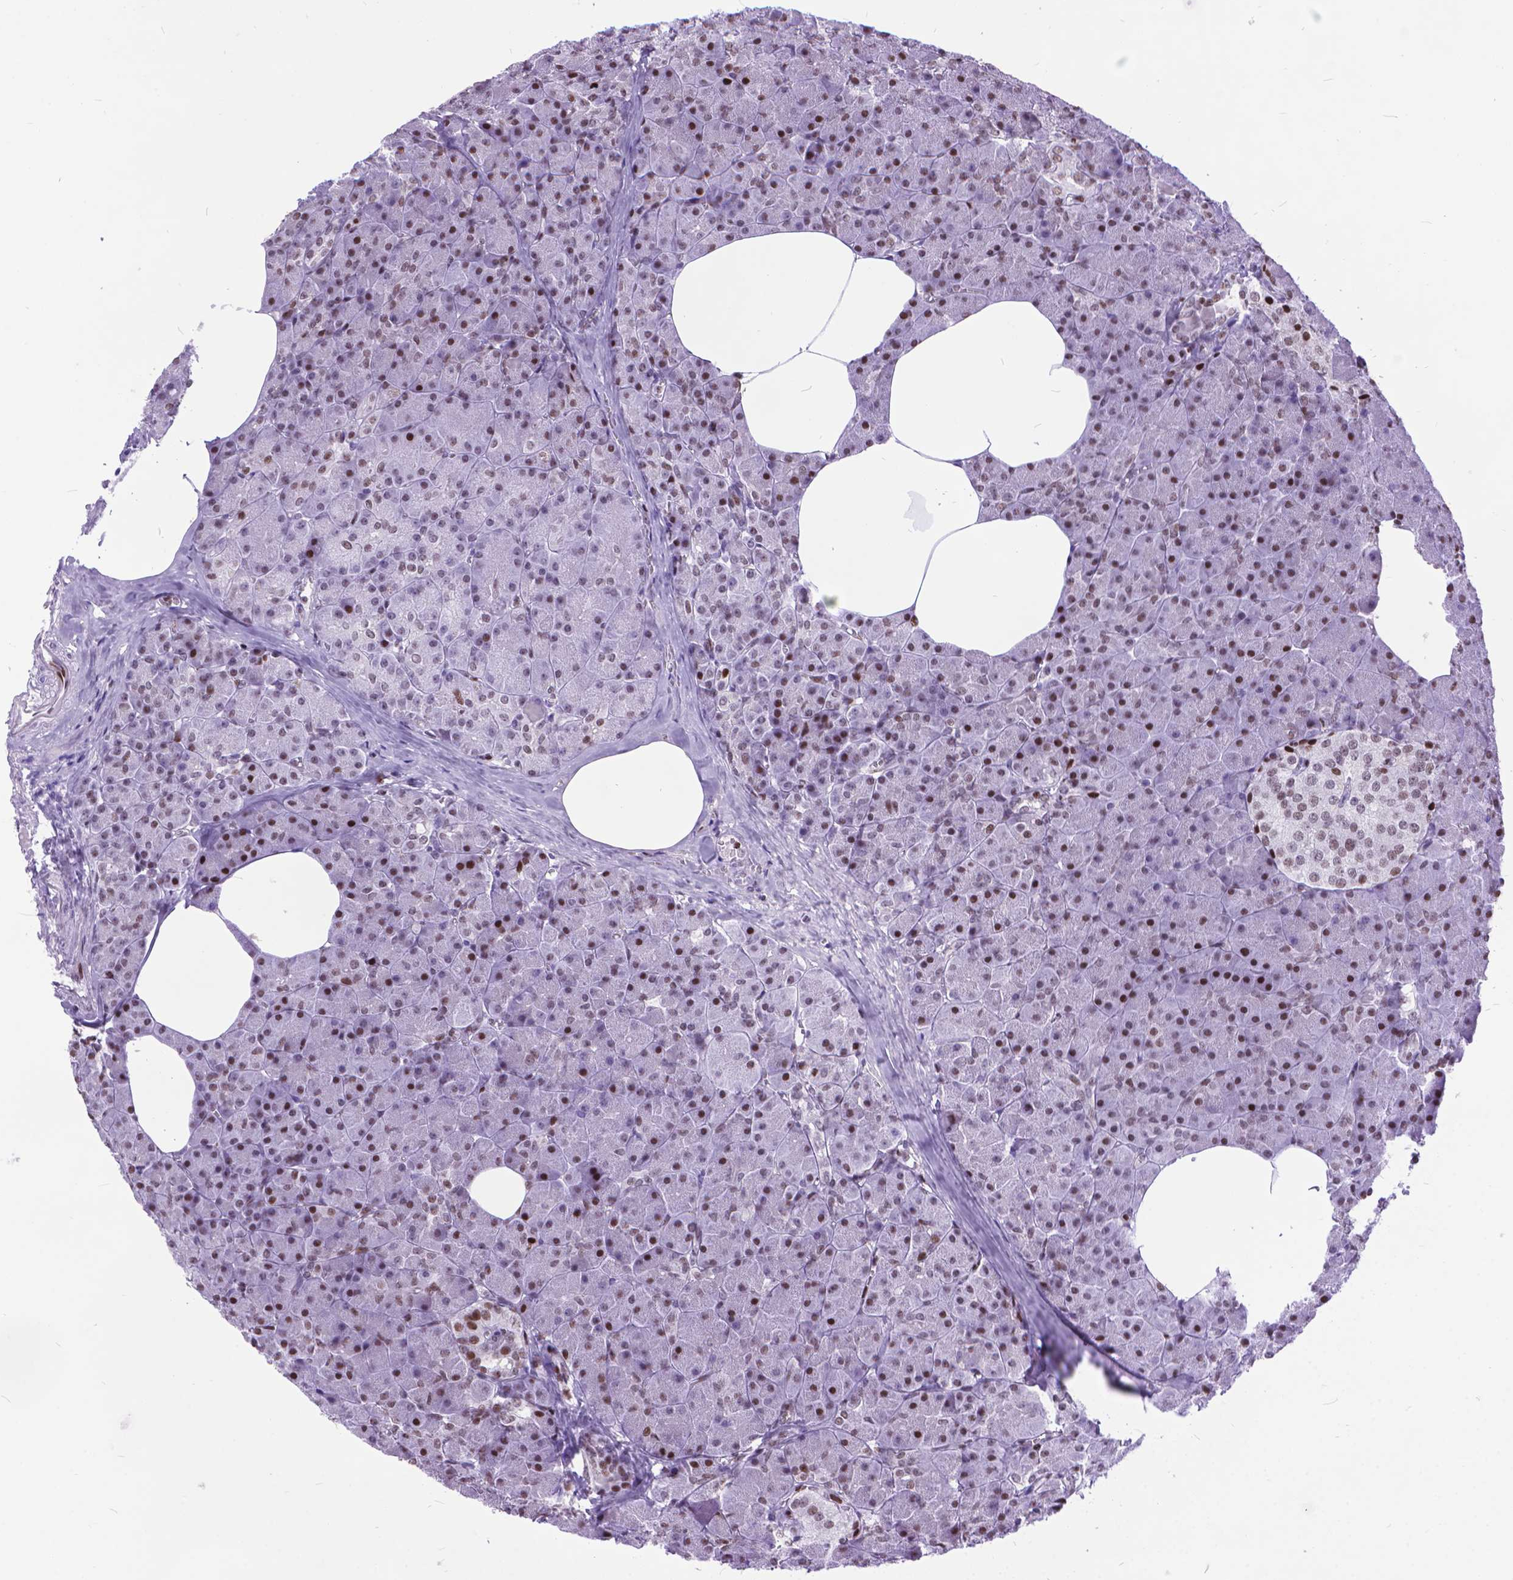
{"staining": {"intensity": "moderate", "quantity": "25%-75%", "location": "nuclear"}, "tissue": "pancreas", "cell_type": "Exocrine glandular cells", "image_type": "normal", "snomed": [{"axis": "morphology", "description": "Normal tissue, NOS"}, {"axis": "topography", "description": "Pancreas"}], "caption": "Pancreas stained with immunohistochemistry displays moderate nuclear staining in approximately 25%-75% of exocrine glandular cells.", "gene": "POLE4", "patient": {"sex": "female", "age": 45}}